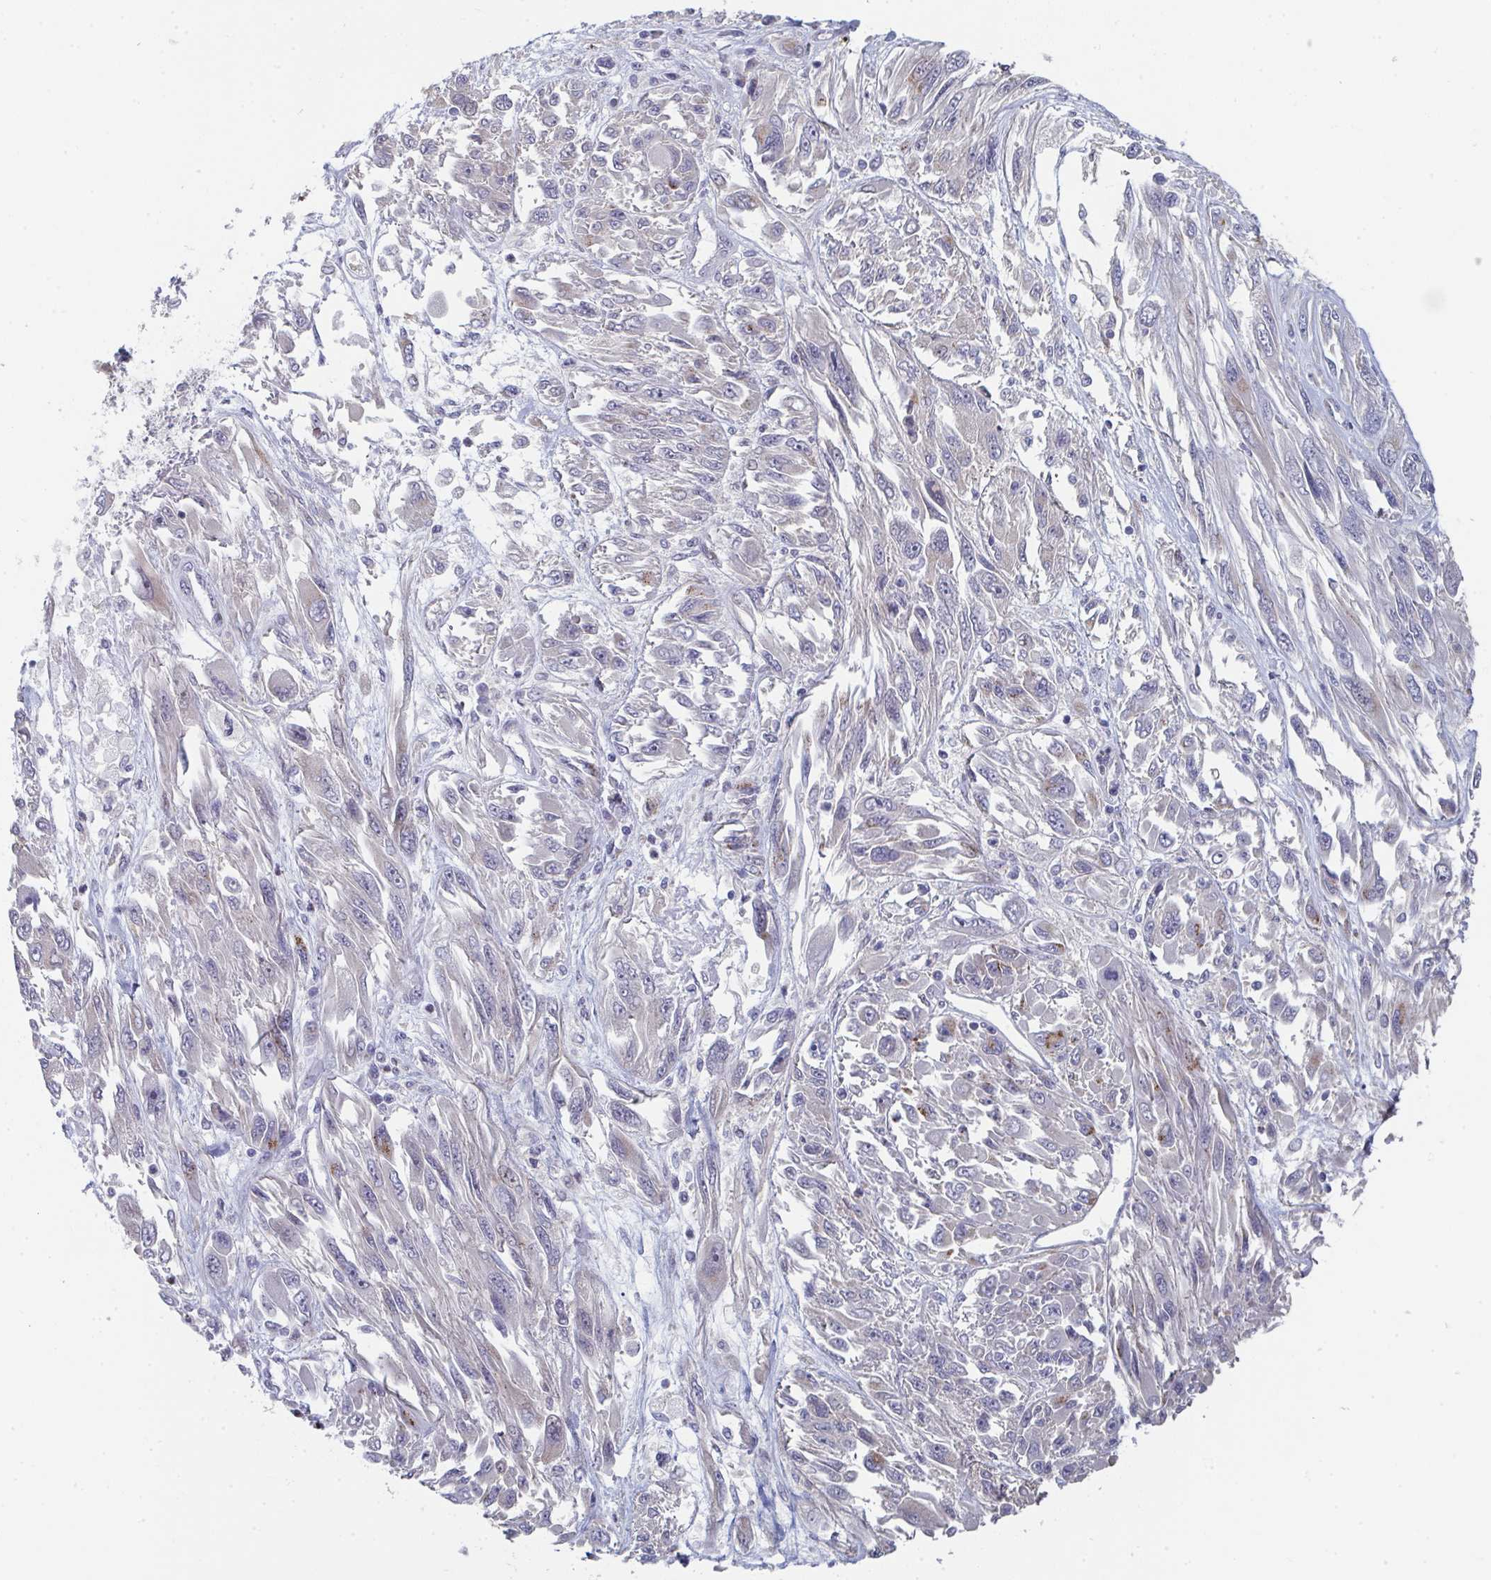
{"staining": {"intensity": "moderate", "quantity": "<25%", "location": "cytoplasmic/membranous"}, "tissue": "melanoma", "cell_type": "Tumor cells", "image_type": "cancer", "snomed": [{"axis": "morphology", "description": "Malignant melanoma, NOS"}, {"axis": "topography", "description": "Skin"}], "caption": "This is an image of immunohistochemistry staining of melanoma, which shows moderate positivity in the cytoplasmic/membranous of tumor cells.", "gene": "PSMG1", "patient": {"sex": "female", "age": 91}}